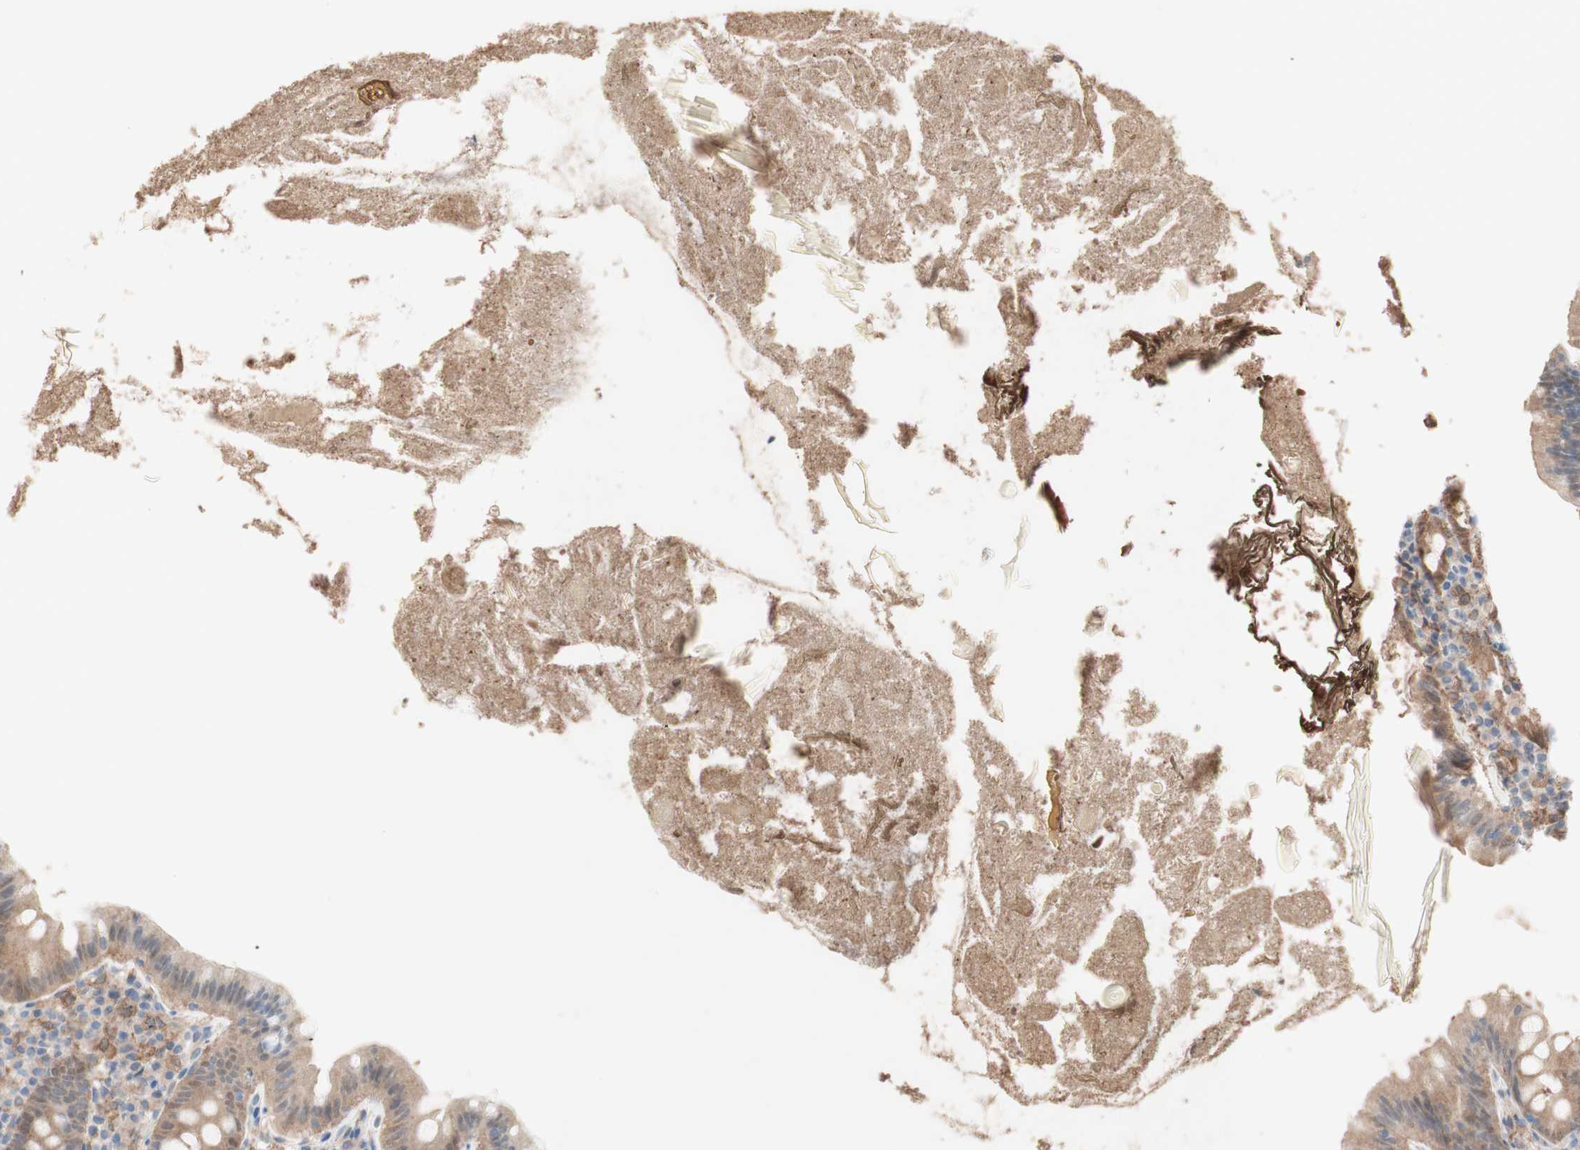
{"staining": {"intensity": "moderate", "quantity": ">75%", "location": "cytoplasmic/membranous"}, "tissue": "appendix", "cell_type": "Glandular cells", "image_type": "normal", "snomed": [{"axis": "morphology", "description": "Normal tissue, NOS"}, {"axis": "topography", "description": "Appendix"}], "caption": "An immunohistochemistry (IHC) photomicrograph of unremarkable tissue is shown. Protein staining in brown highlights moderate cytoplasmic/membranous positivity in appendix within glandular cells. Using DAB (3,3'-diaminobenzidine) (brown) and hematoxylin (blue) stains, captured at high magnification using brightfield microscopy.", "gene": "COMT", "patient": {"sex": "male", "age": 52}}